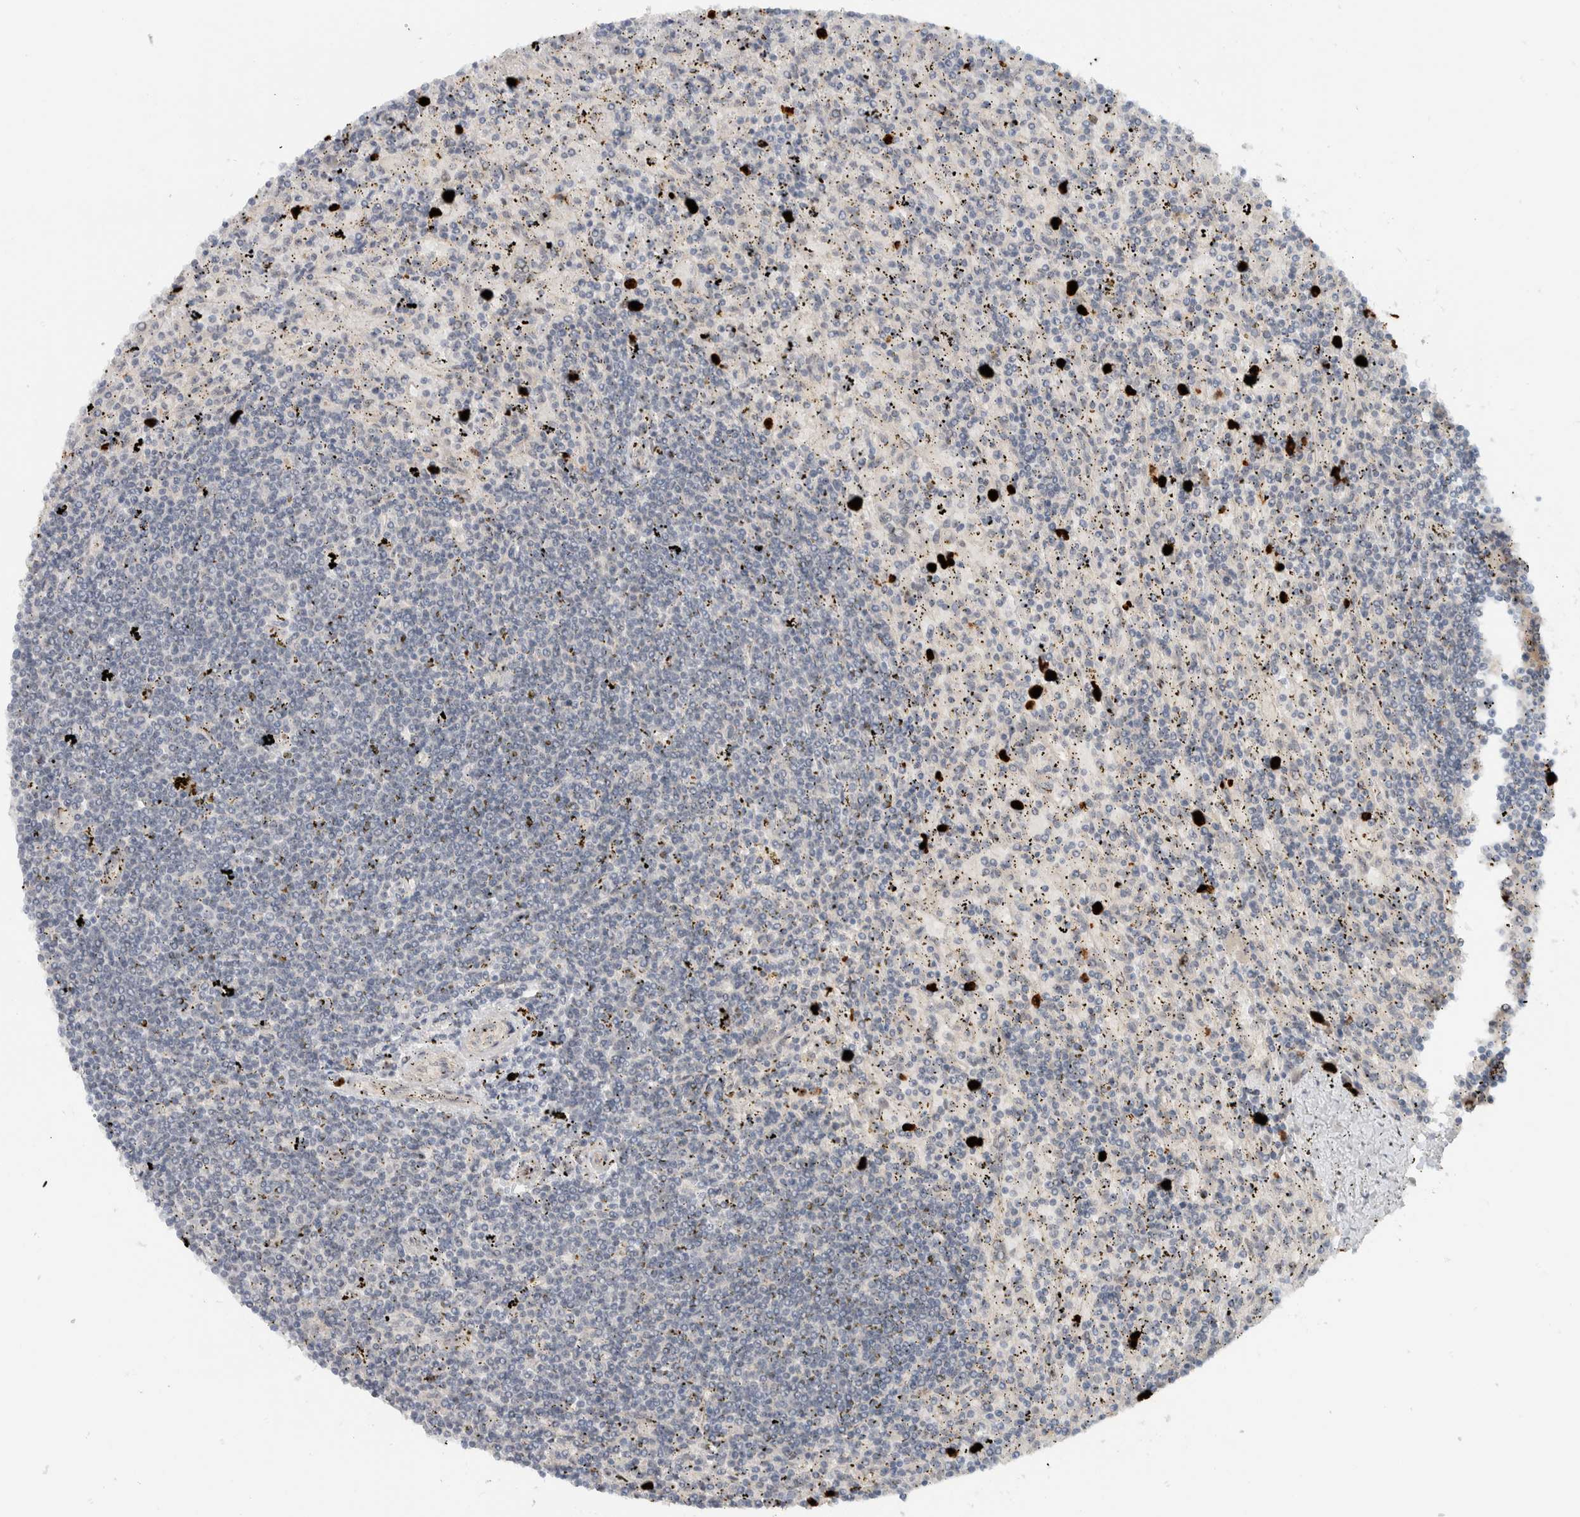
{"staining": {"intensity": "negative", "quantity": "none", "location": "none"}, "tissue": "lymphoma", "cell_type": "Tumor cells", "image_type": "cancer", "snomed": [{"axis": "morphology", "description": "Malignant lymphoma, non-Hodgkin's type, Low grade"}, {"axis": "topography", "description": "Spleen"}], "caption": "The photomicrograph reveals no significant staining in tumor cells of lymphoma.", "gene": "ZFP91", "patient": {"sex": "male", "age": 76}}